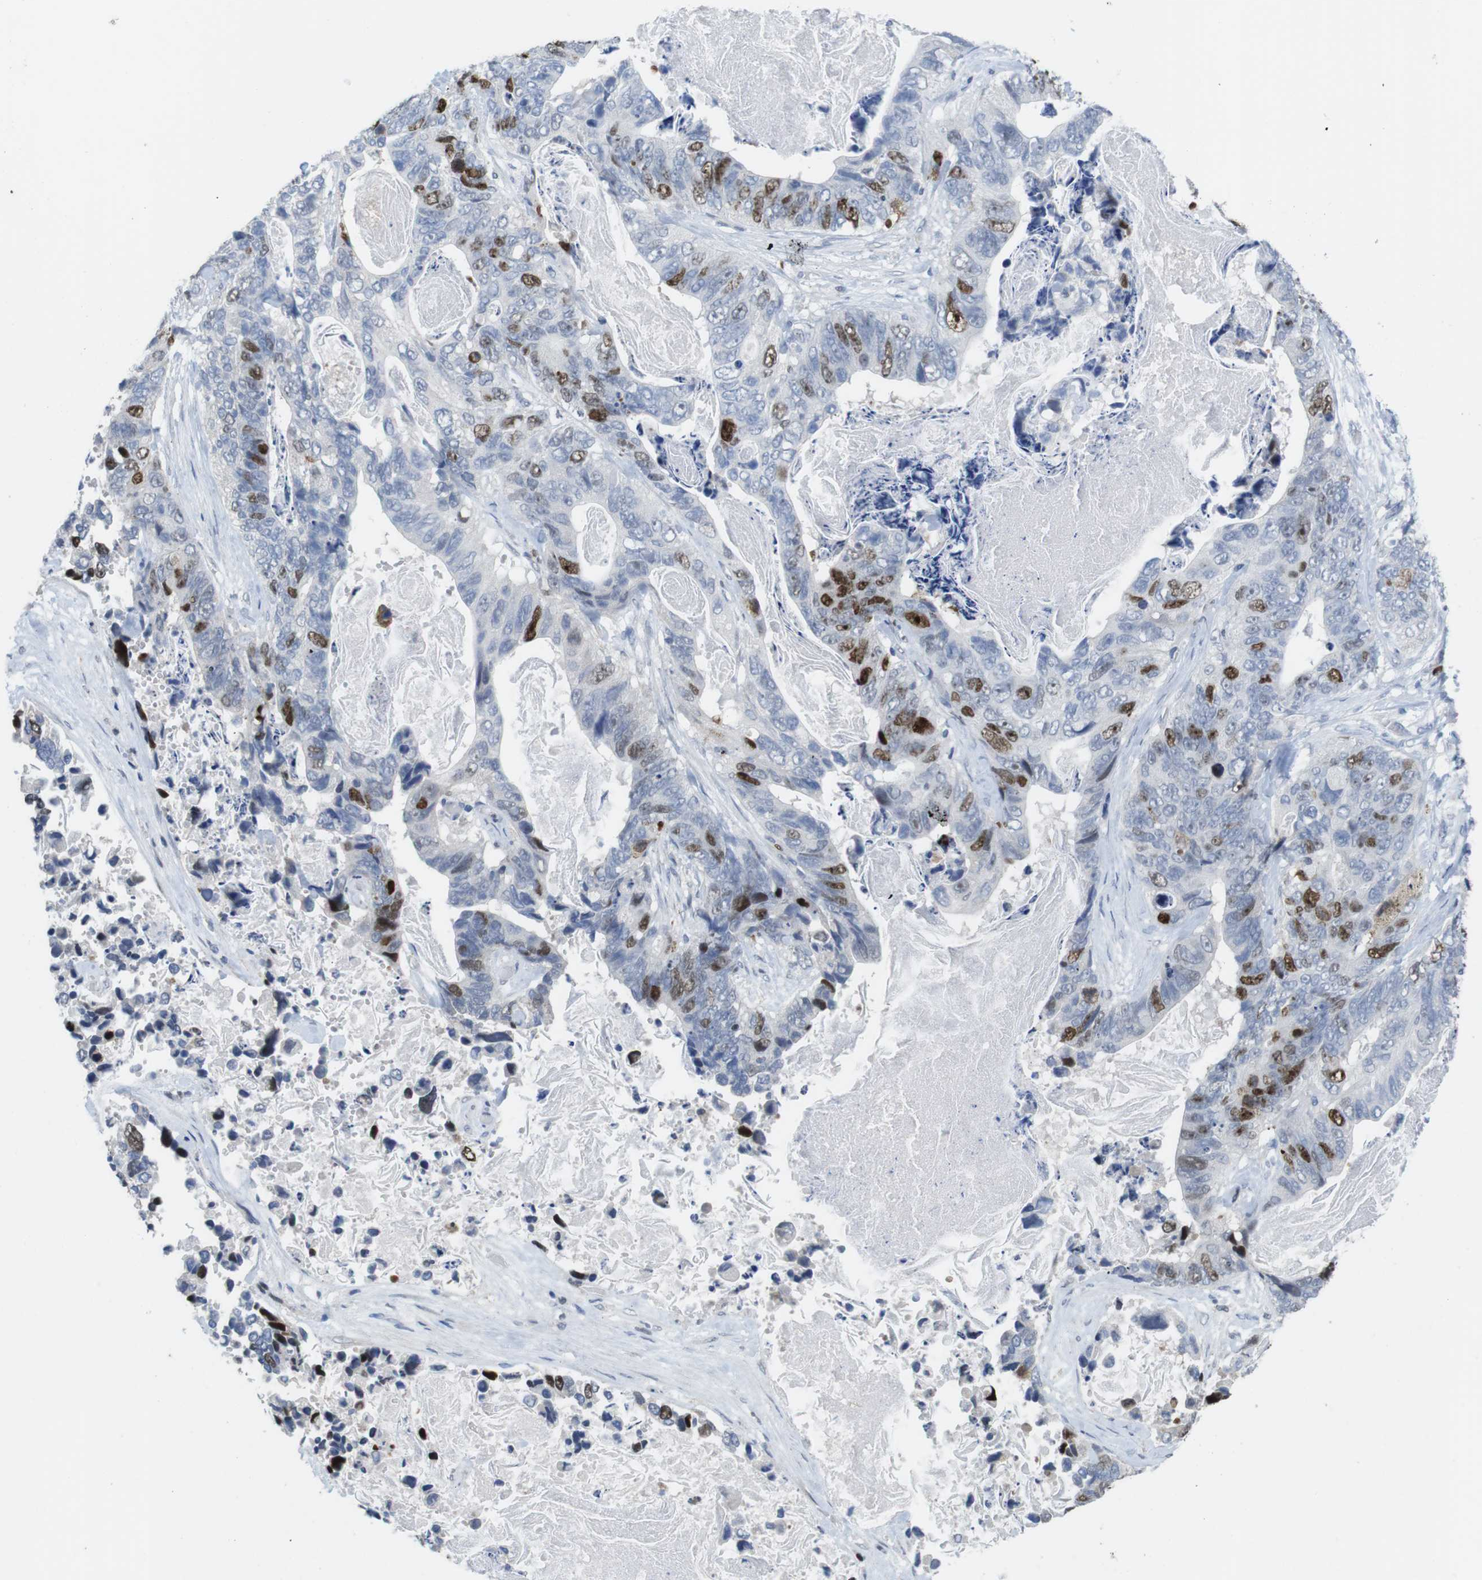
{"staining": {"intensity": "strong", "quantity": "<25%", "location": "nuclear"}, "tissue": "stomach cancer", "cell_type": "Tumor cells", "image_type": "cancer", "snomed": [{"axis": "morphology", "description": "Adenocarcinoma, NOS"}, {"axis": "topography", "description": "Stomach"}], "caption": "DAB (3,3'-diaminobenzidine) immunohistochemical staining of human stomach cancer exhibits strong nuclear protein positivity in approximately <25% of tumor cells.", "gene": "KPNA2", "patient": {"sex": "female", "age": 89}}